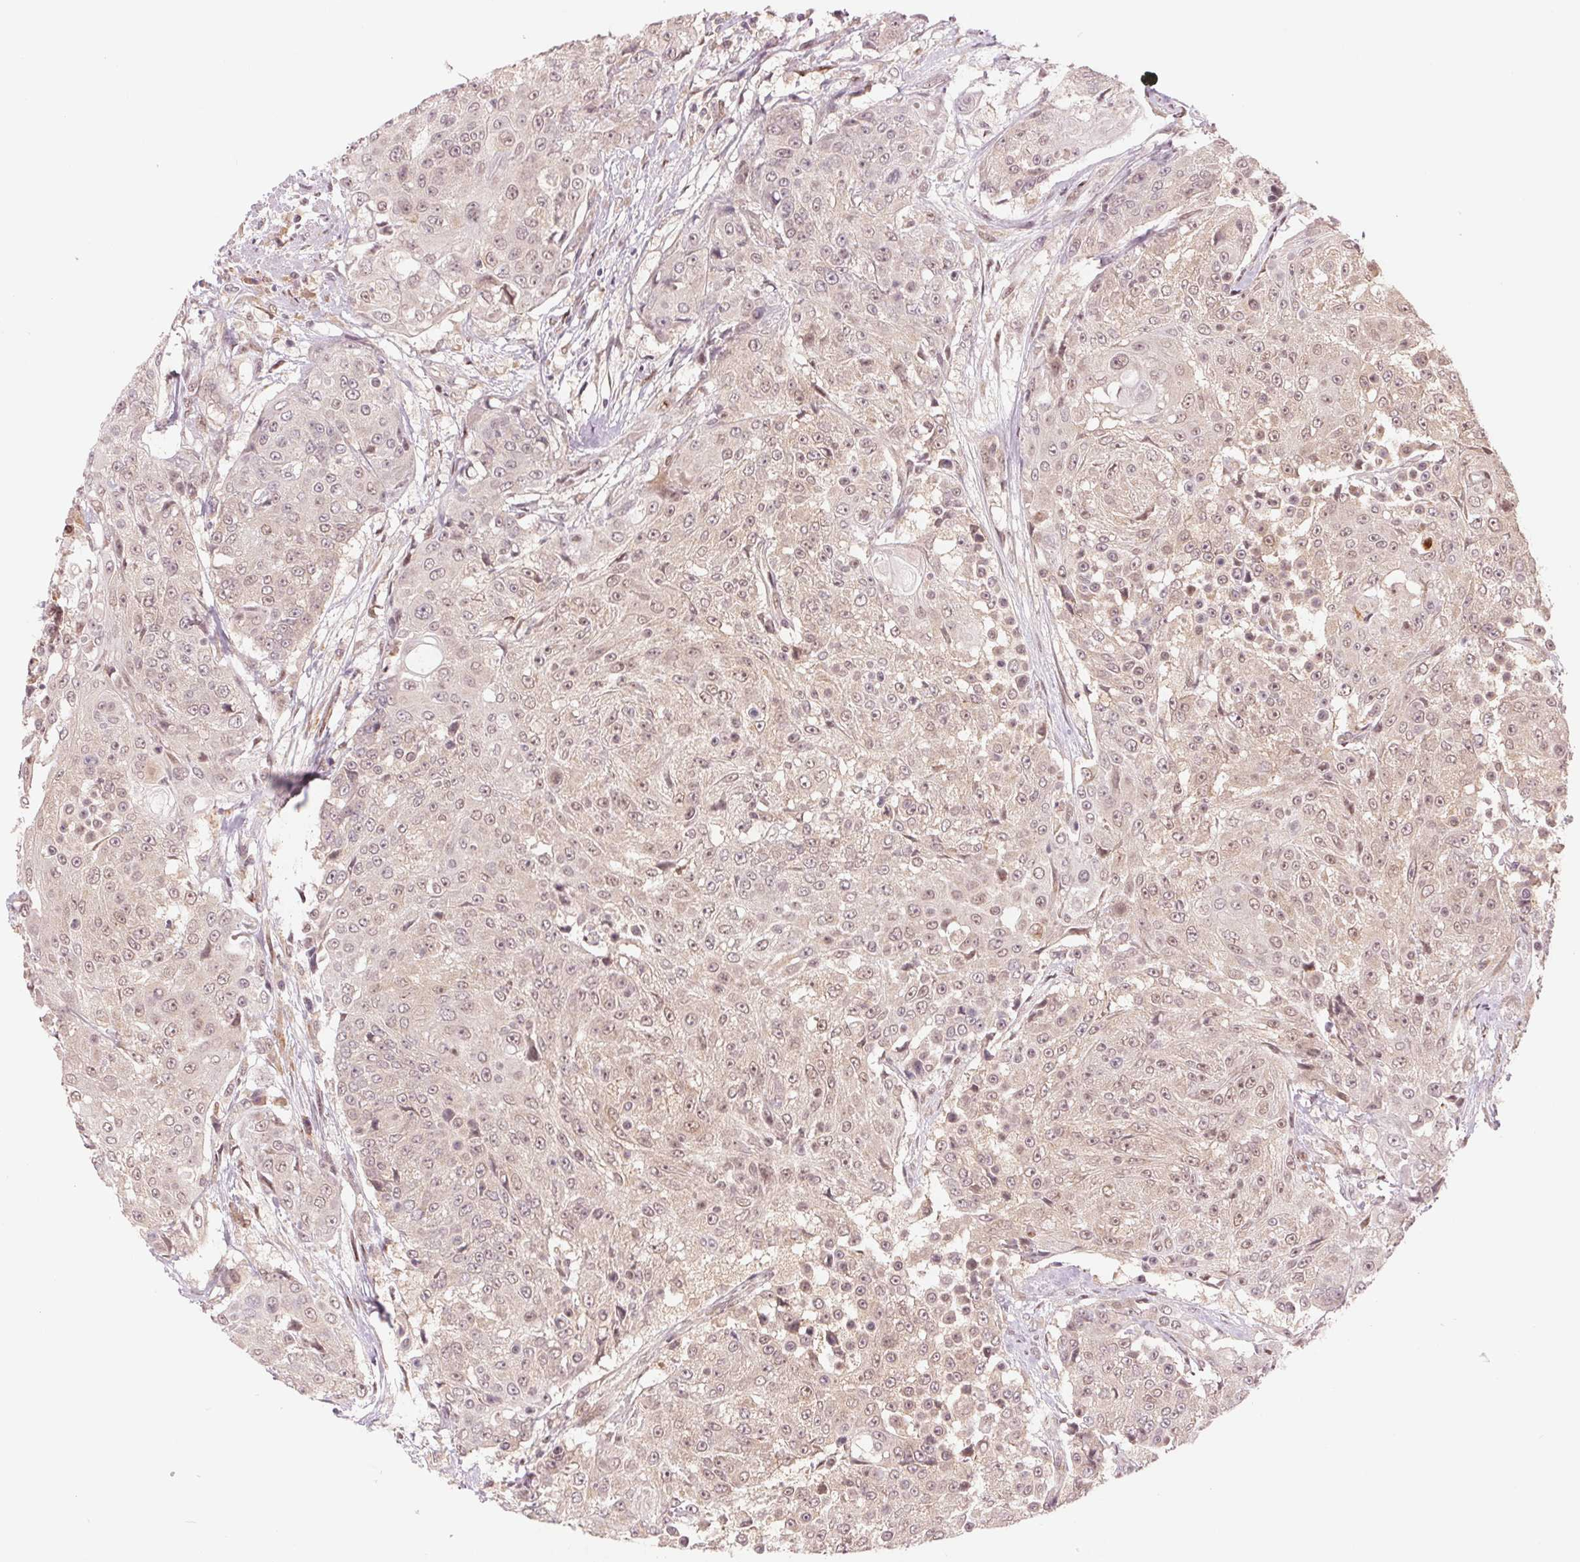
{"staining": {"intensity": "weak", "quantity": ">75%", "location": "nuclear"}, "tissue": "urothelial cancer", "cell_type": "Tumor cells", "image_type": "cancer", "snomed": [{"axis": "morphology", "description": "Urothelial carcinoma, High grade"}, {"axis": "topography", "description": "Urinary bladder"}], "caption": "This histopathology image demonstrates immunohistochemistry (IHC) staining of high-grade urothelial carcinoma, with low weak nuclear positivity in approximately >75% of tumor cells.", "gene": "ERI3", "patient": {"sex": "female", "age": 63}}